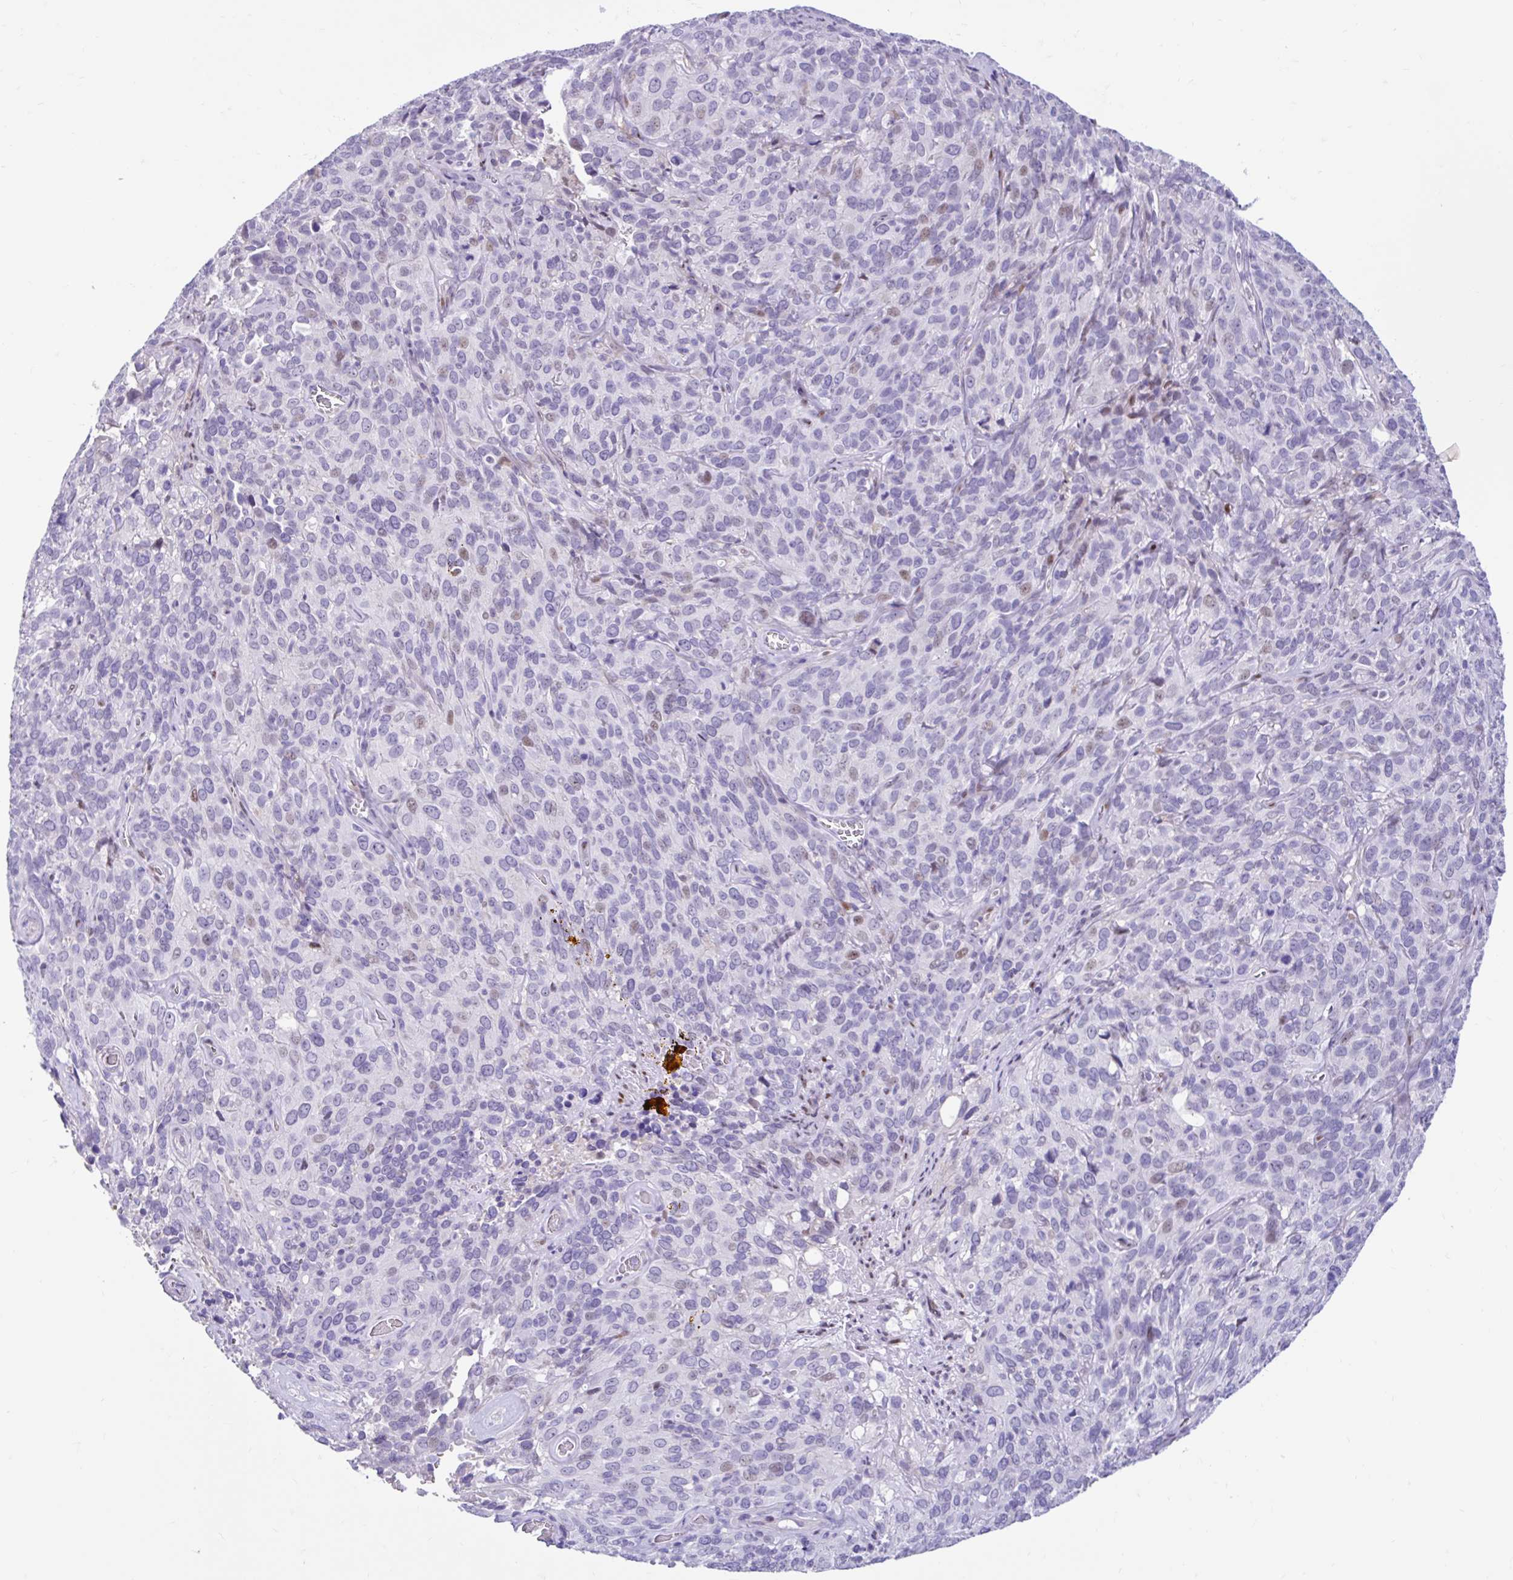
{"staining": {"intensity": "negative", "quantity": "none", "location": "none"}, "tissue": "cervical cancer", "cell_type": "Tumor cells", "image_type": "cancer", "snomed": [{"axis": "morphology", "description": "Squamous cell carcinoma, NOS"}, {"axis": "topography", "description": "Cervix"}], "caption": "There is no significant expression in tumor cells of cervical cancer (squamous cell carcinoma). The staining is performed using DAB (3,3'-diaminobenzidine) brown chromogen with nuclei counter-stained in using hematoxylin.", "gene": "NHLH2", "patient": {"sex": "female", "age": 51}}